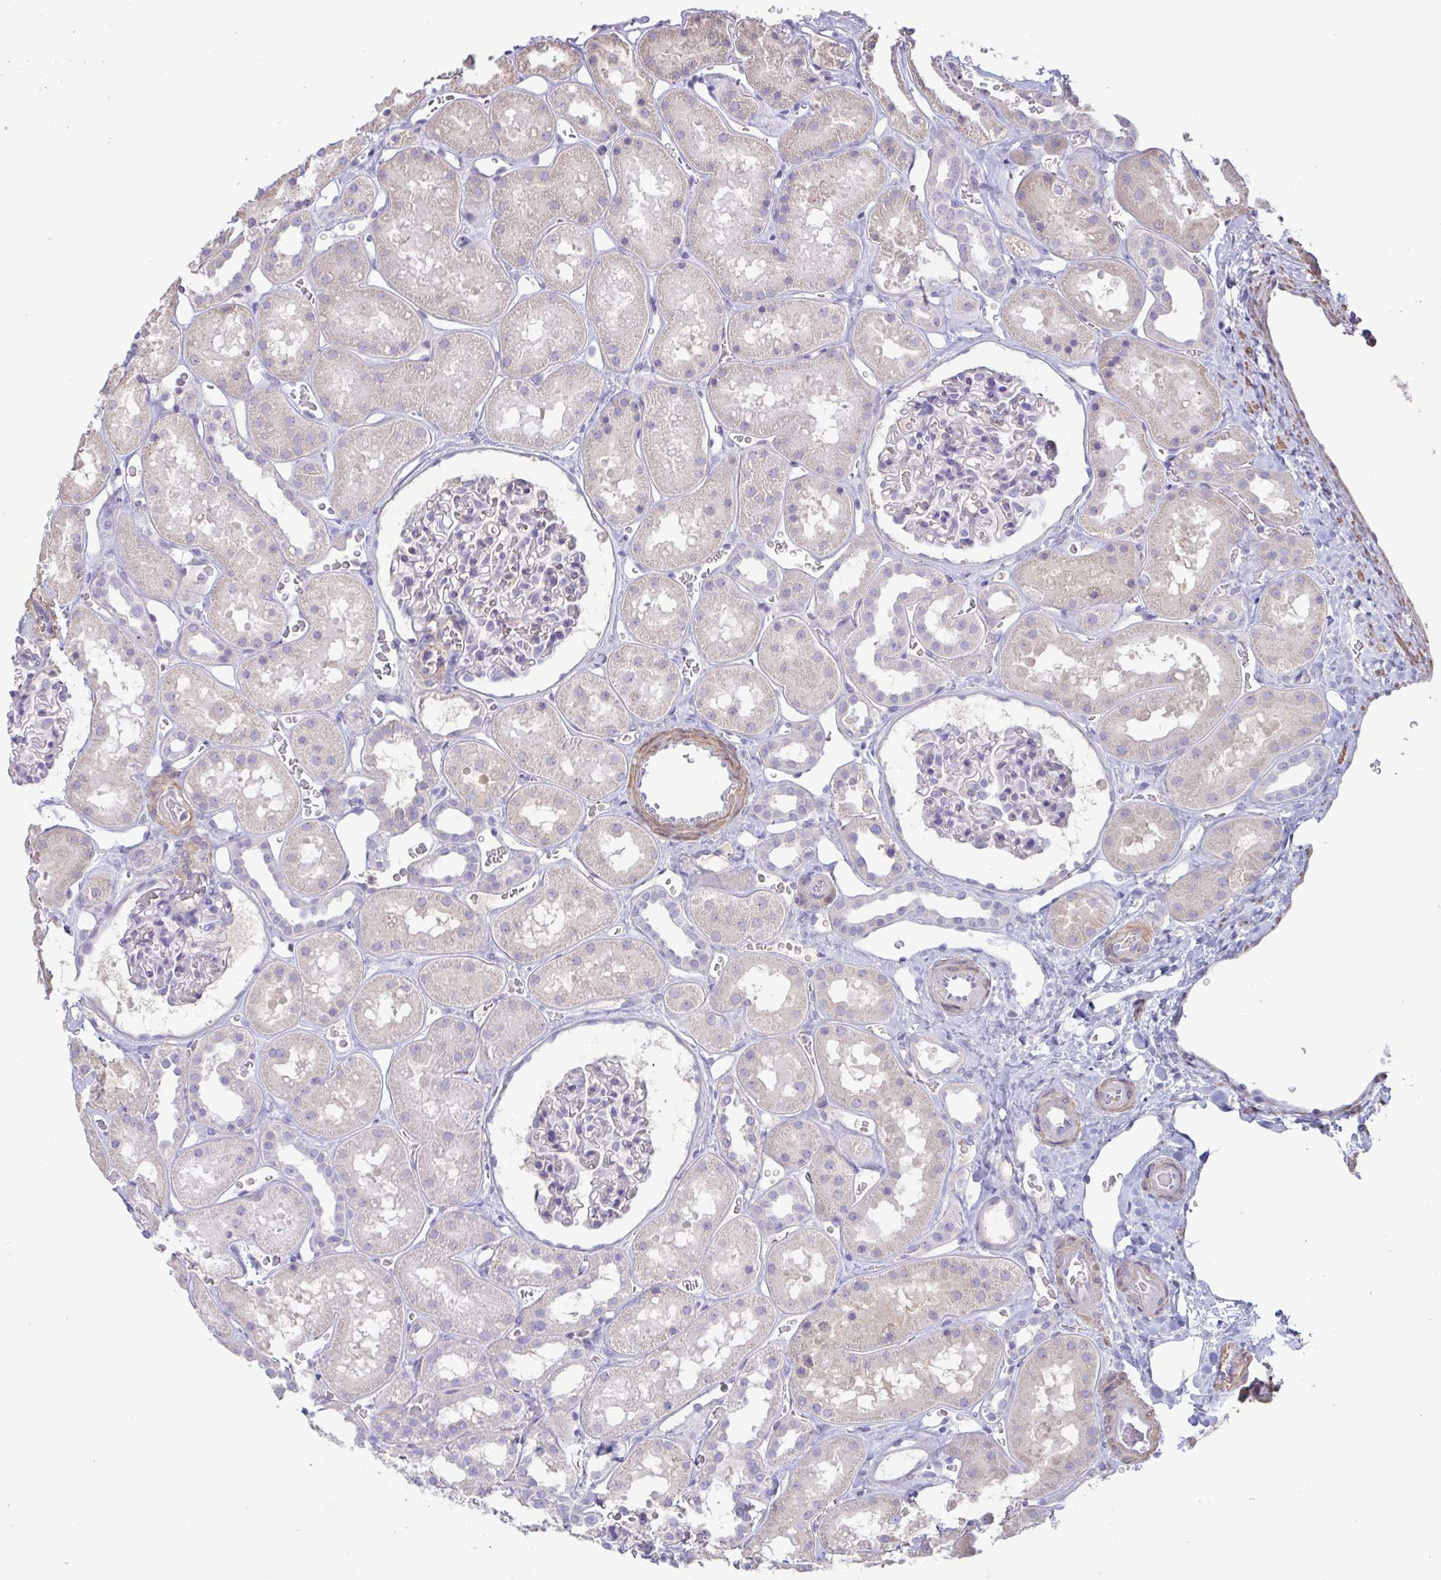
{"staining": {"intensity": "negative", "quantity": "none", "location": "none"}, "tissue": "kidney", "cell_type": "Cells in glomeruli", "image_type": "normal", "snomed": [{"axis": "morphology", "description": "Normal tissue, NOS"}, {"axis": "topography", "description": "Kidney"}], "caption": "Cells in glomeruli show no significant positivity in normal kidney.", "gene": "PYGM", "patient": {"sex": "female", "age": 41}}